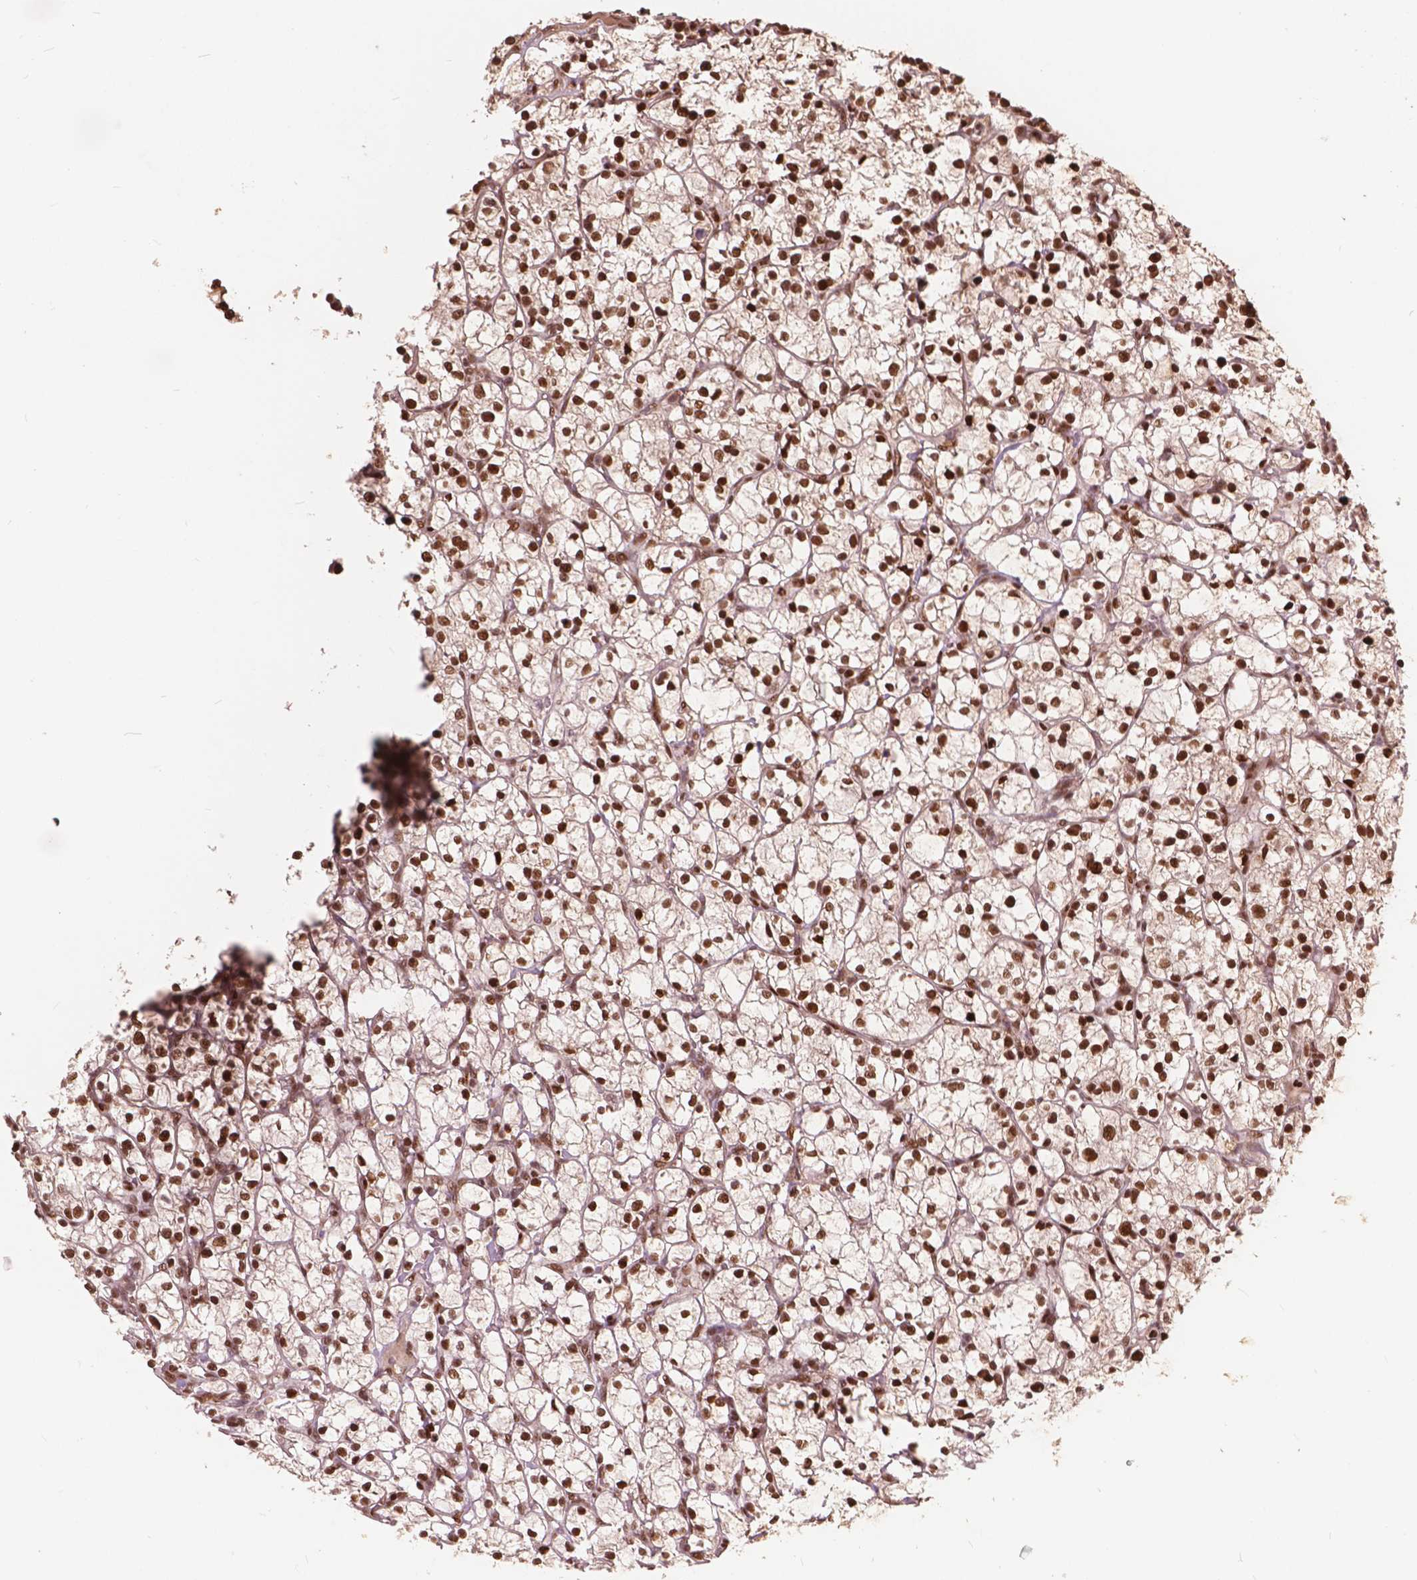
{"staining": {"intensity": "moderate", "quantity": ">75%", "location": "nuclear"}, "tissue": "renal cancer", "cell_type": "Tumor cells", "image_type": "cancer", "snomed": [{"axis": "morphology", "description": "Adenocarcinoma, NOS"}, {"axis": "topography", "description": "Kidney"}], "caption": "DAB (3,3'-diaminobenzidine) immunohistochemical staining of human renal cancer (adenocarcinoma) demonstrates moderate nuclear protein staining in approximately >75% of tumor cells.", "gene": "ANP32B", "patient": {"sex": "female", "age": 64}}